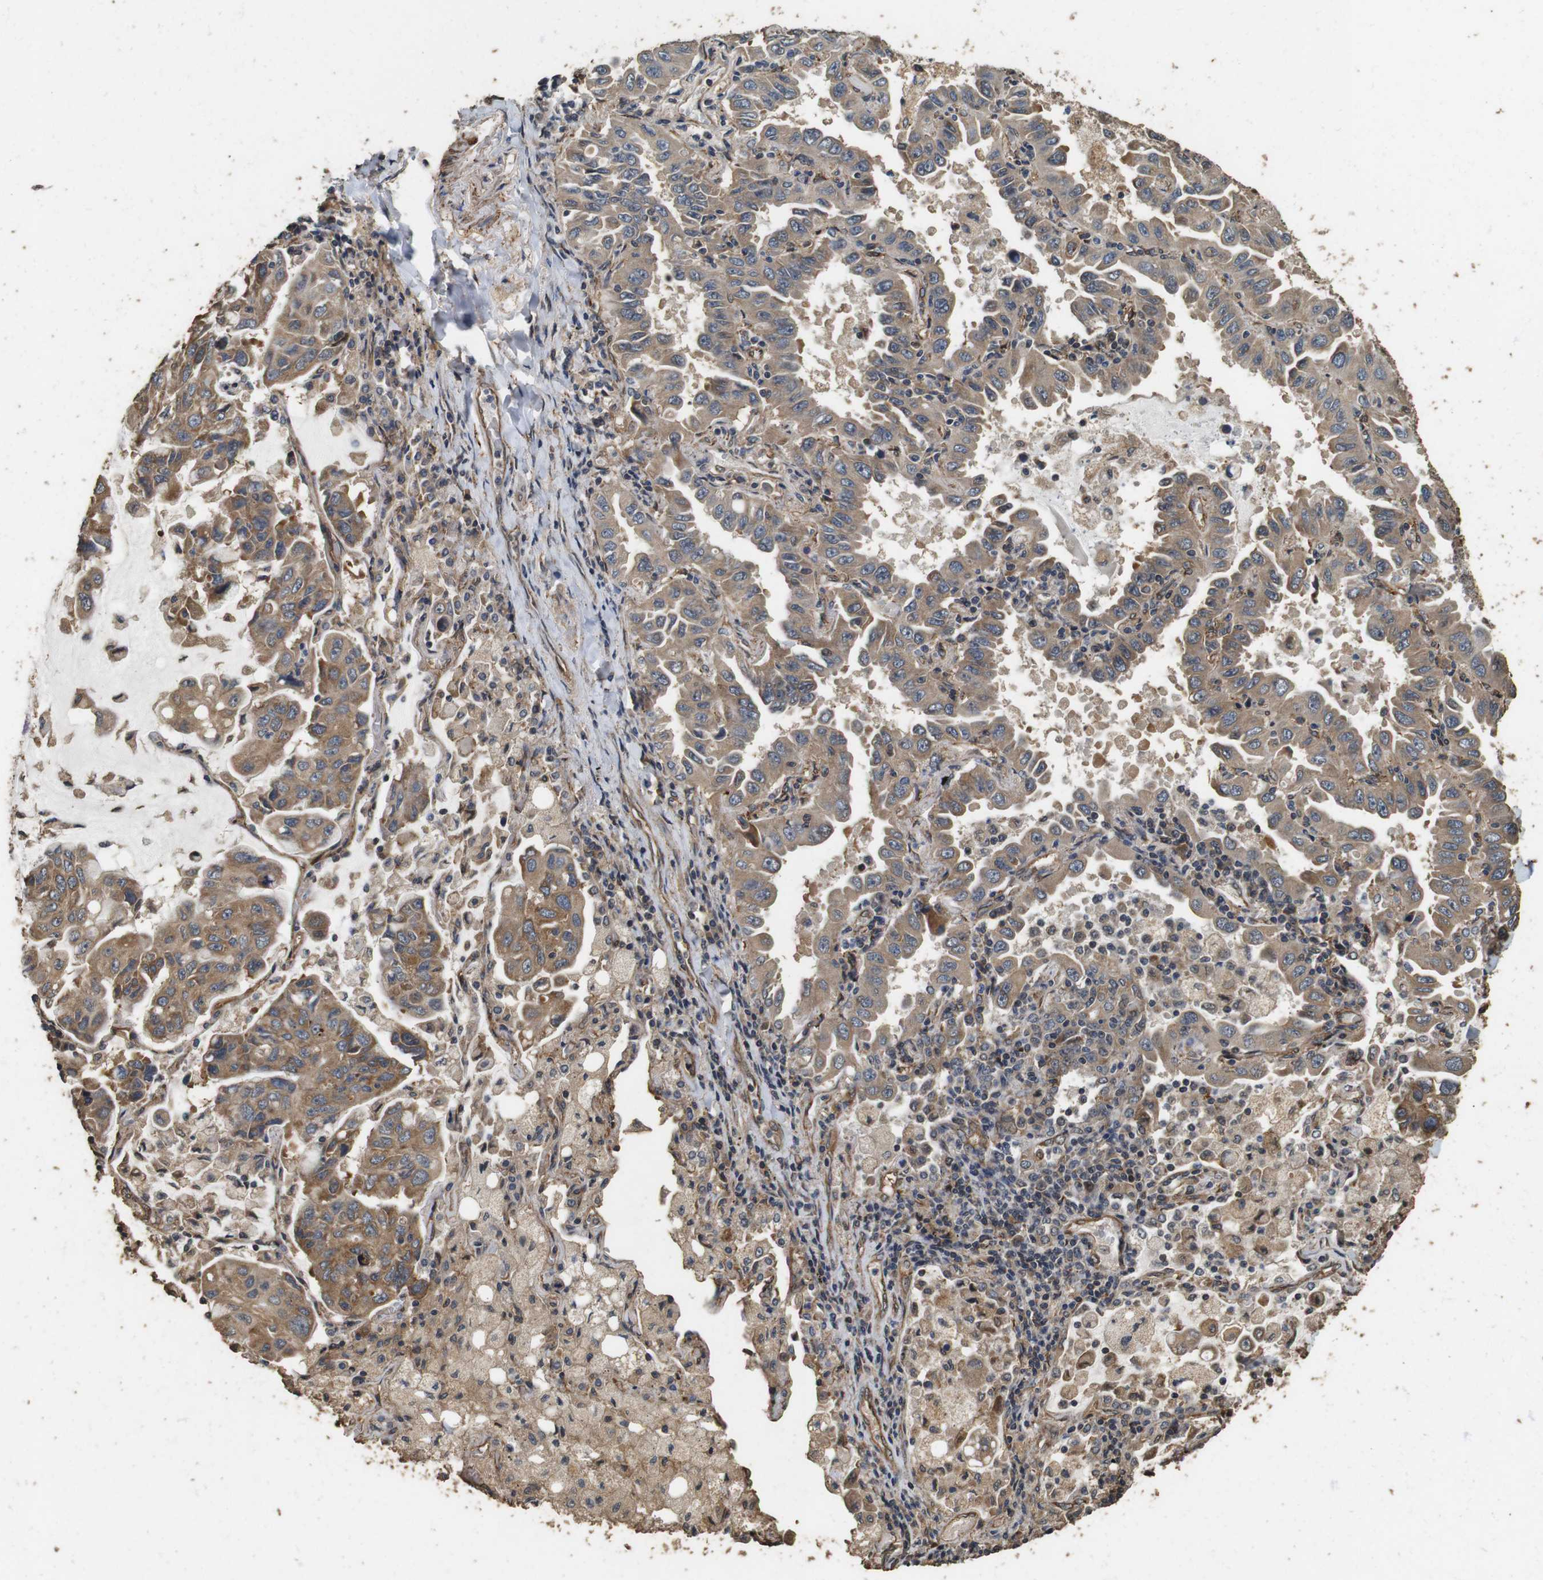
{"staining": {"intensity": "moderate", "quantity": ">75%", "location": "cytoplasmic/membranous"}, "tissue": "lung cancer", "cell_type": "Tumor cells", "image_type": "cancer", "snomed": [{"axis": "morphology", "description": "Adenocarcinoma, NOS"}, {"axis": "topography", "description": "Lung"}], "caption": "A micrograph of lung adenocarcinoma stained for a protein shows moderate cytoplasmic/membranous brown staining in tumor cells. Immunohistochemistry stains the protein of interest in brown and the nuclei are stained blue.", "gene": "CNPY4", "patient": {"sex": "male", "age": 64}}